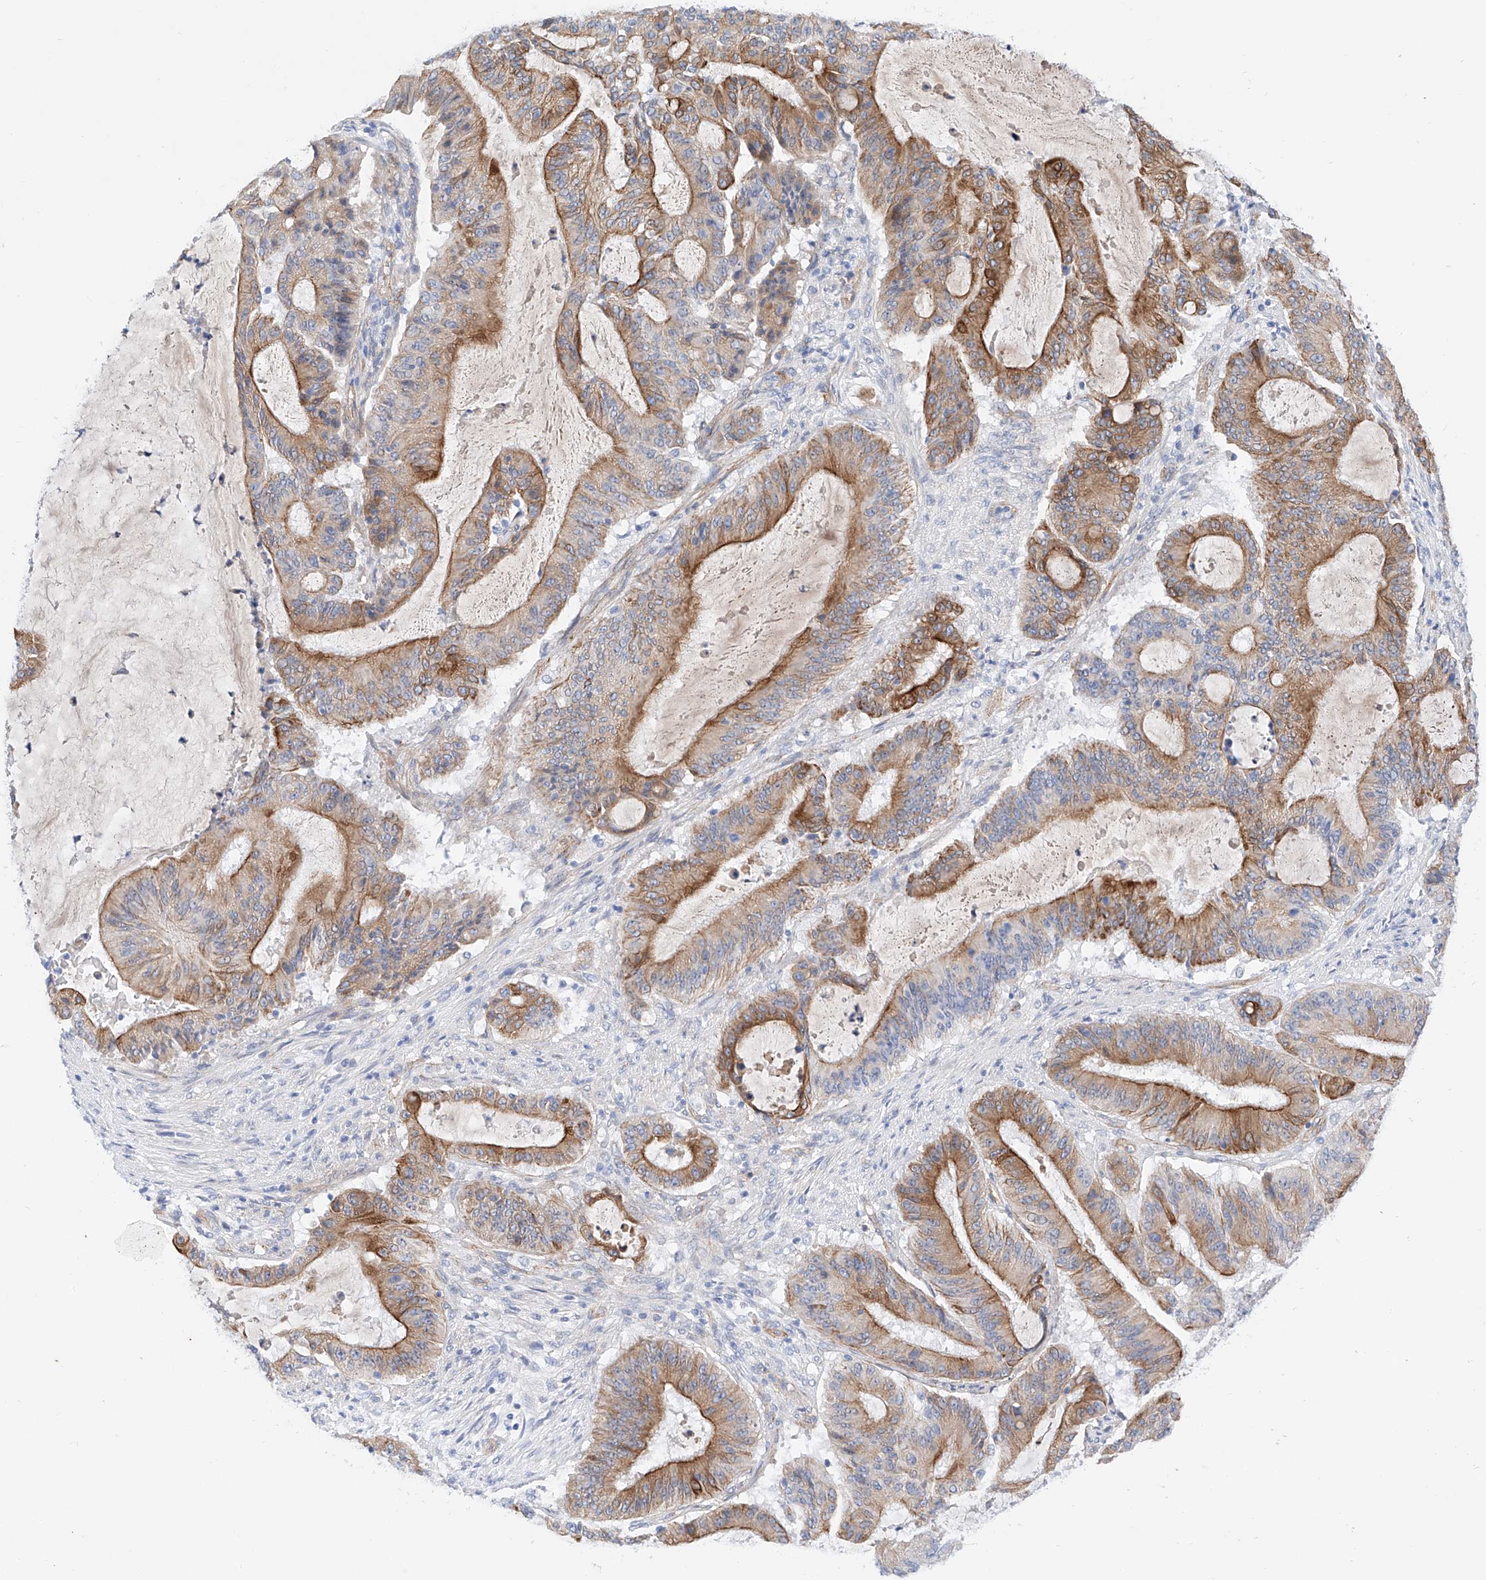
{"staining": {"intensity": "moderate", "quantity": ">75%", "location": "cytoplasmic/membranous"}, "tissue": "liver cancer", "cell_type": "Tumor cells", "image_type": "cancer", "snomed": [{"axis": "morphology", "description": "Normal tissue, NOS"}, {"axis": "morphology", "description": "Cholangiocarcinoma"}, {"axis": "topography", "description": "Liver"}, {"axis": "topography", "description": "Peripheral nerve tissue"}], "caption": "Liver cancer stained for a protein displays moderate cytoplasmic/membranous positivity in tumor cells. The protein is shown in brown color, while the nuclei are stained blue.", "gene": "SBSPON", "patient": {"sex": "female", "age": 73}}